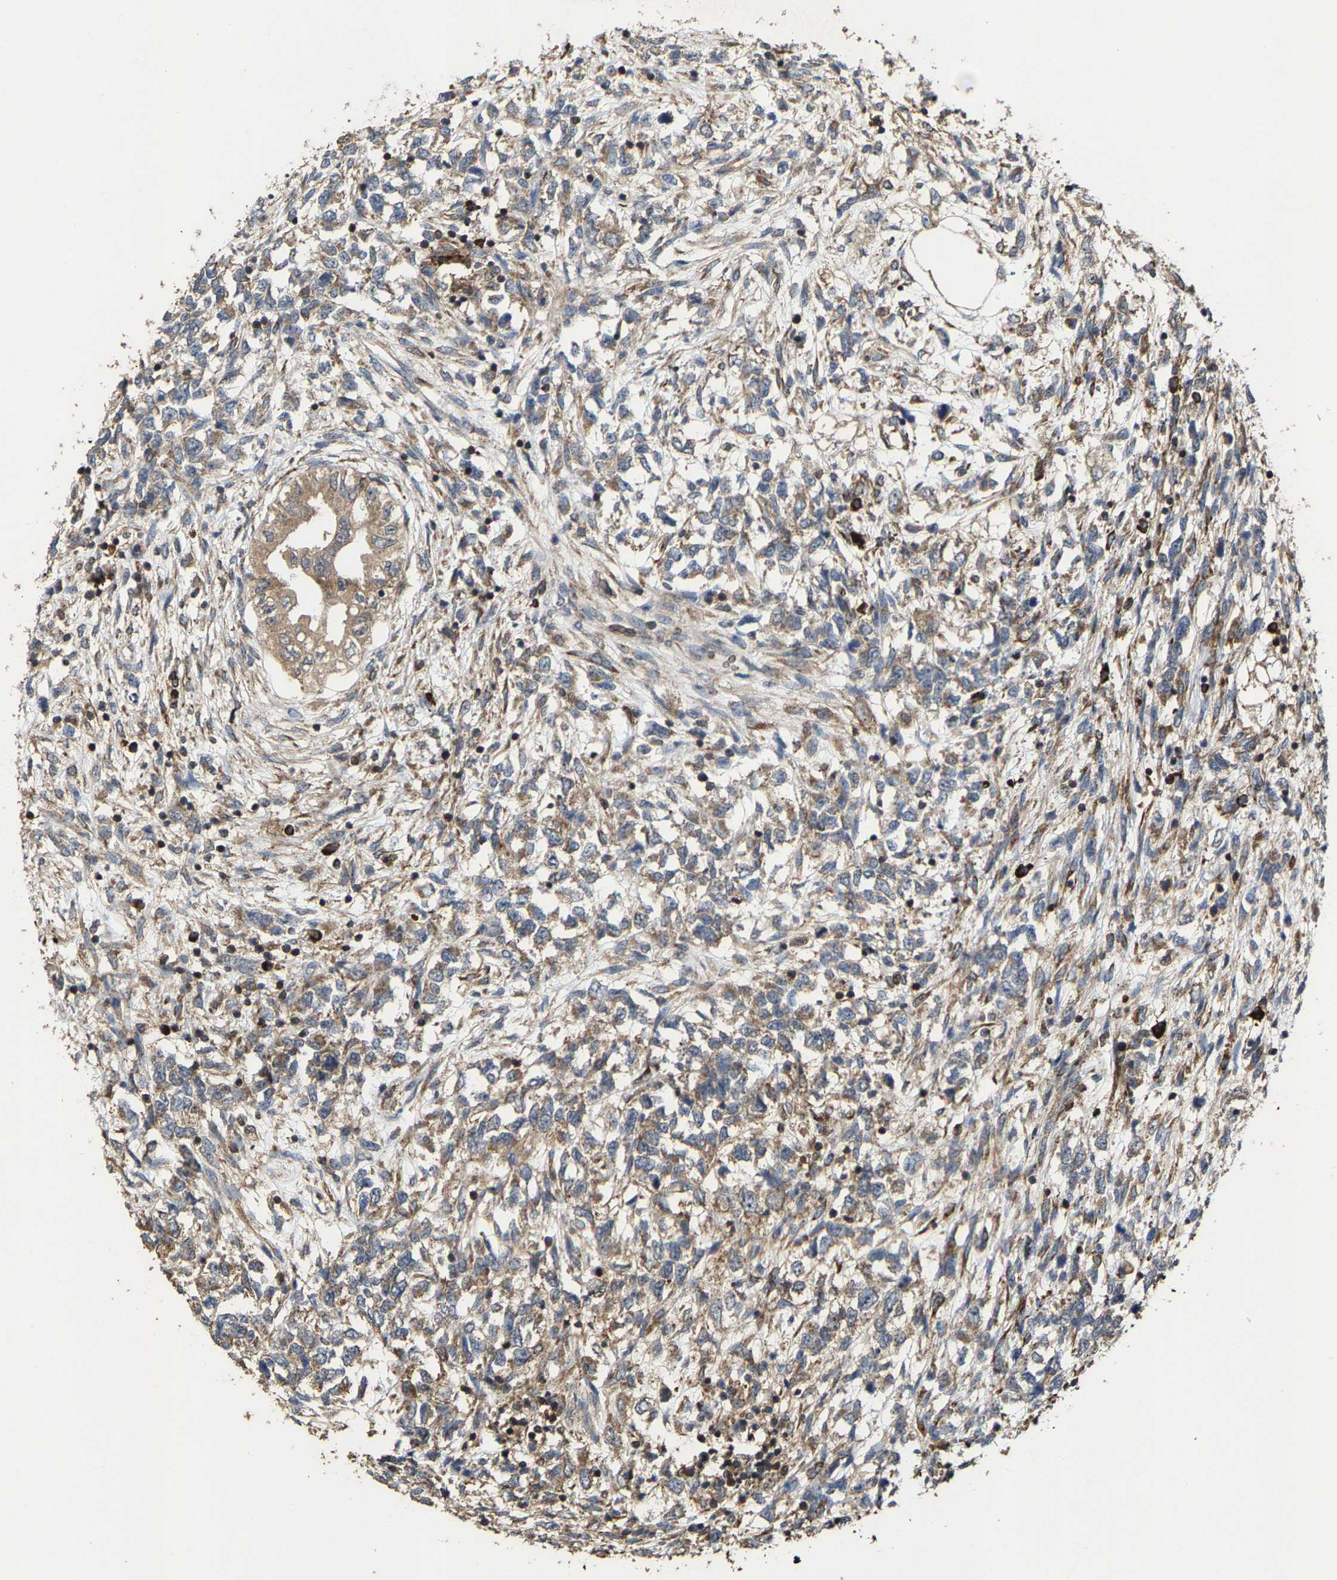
{"staining": {"intensity": "weak", "quantity": "<25%", "location": "cytoplasmic/membranous"}, "tissue": "testis cancer", "cell_type": "Tumor cells", "image_type": "cancer", "snomed": [{"axis": "morphology", "description": "Seminoma, NOS"}, {"axis": "topography", "description": "Testis"}], "caption": "Immunohistochemistry (IHC) of human testis seminoma reveals no positivity in tumor cells.", "gene": "FGD3", "patient": {"sex": "male", "age": 28}}